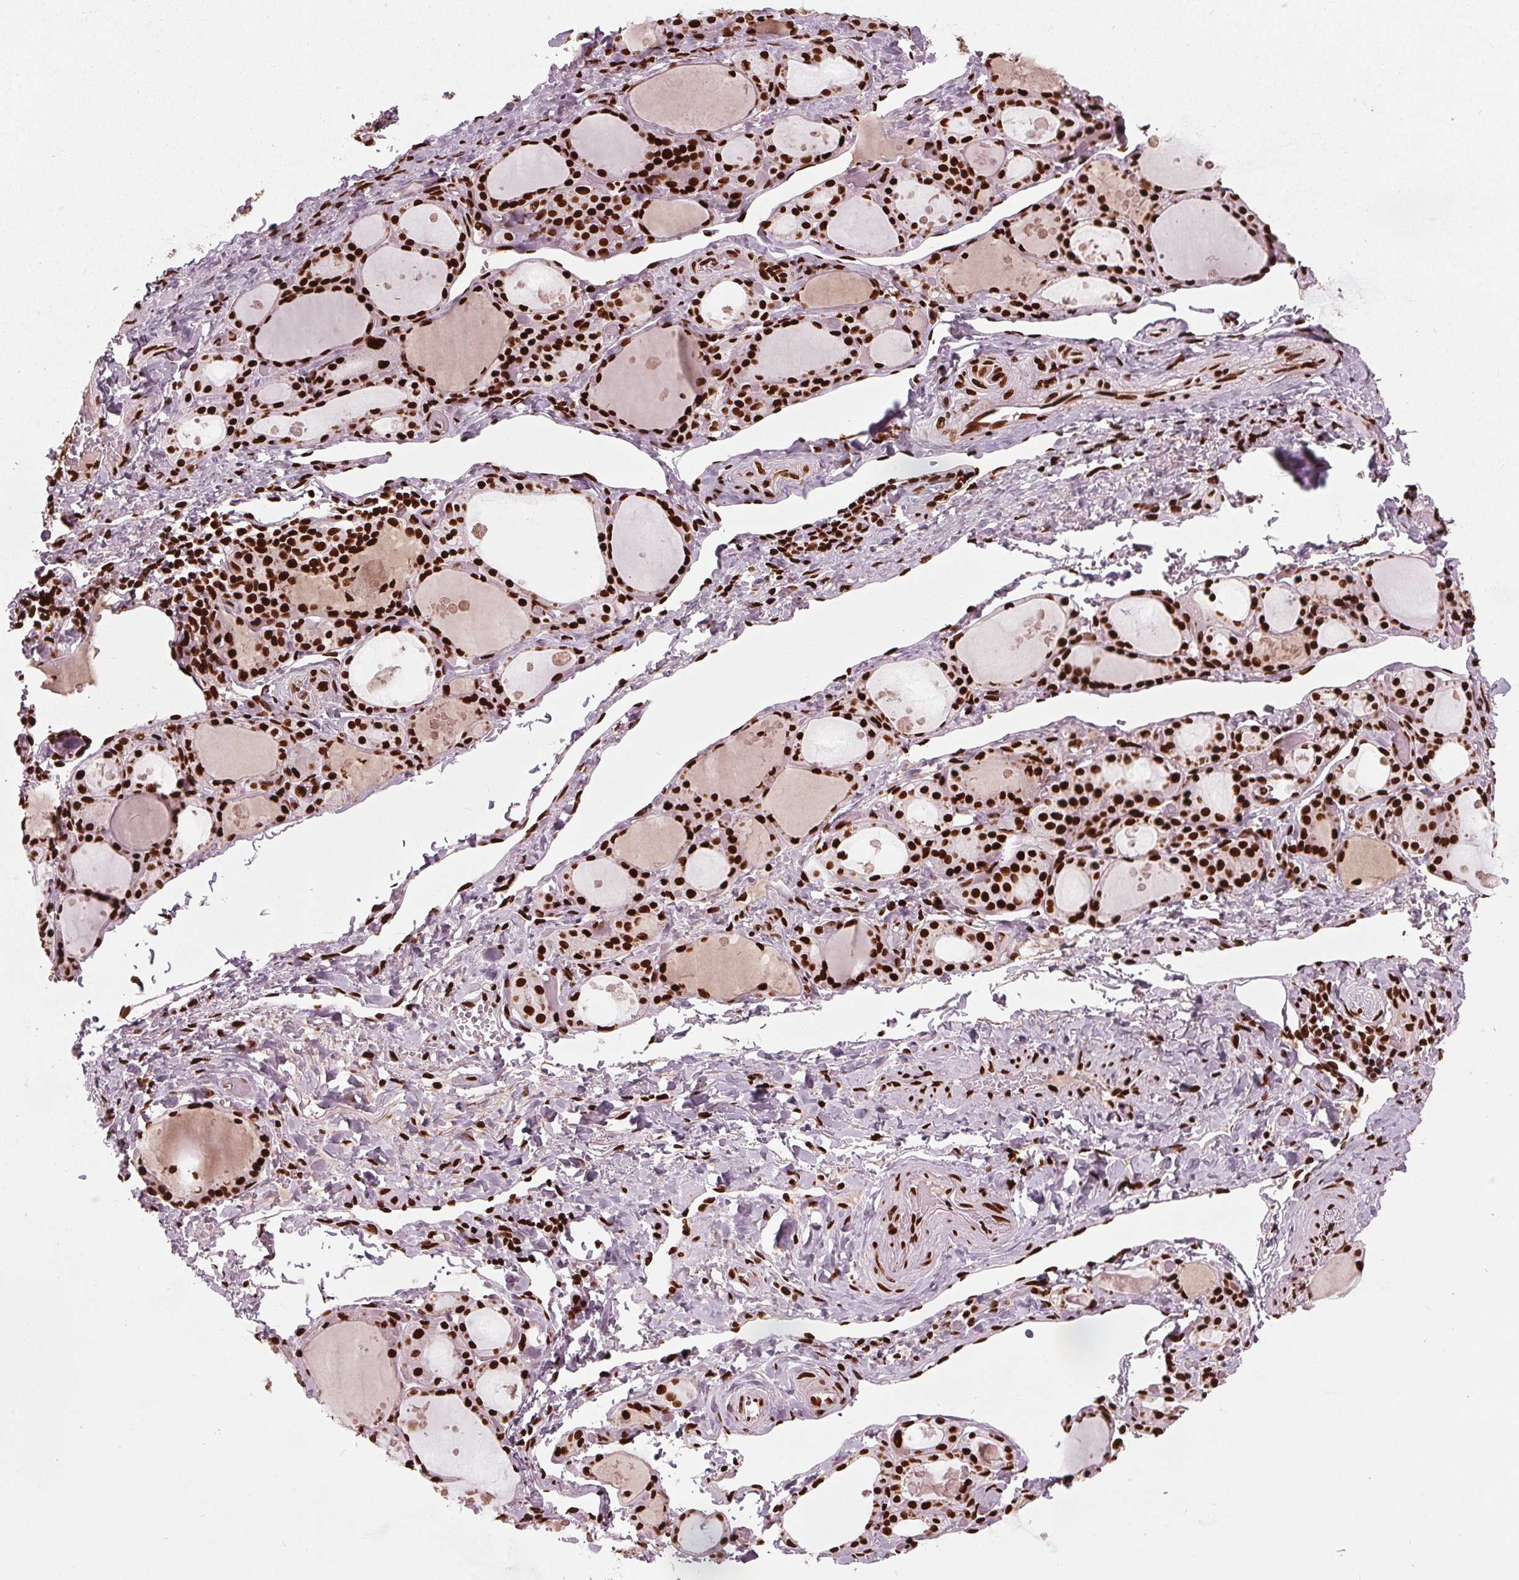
{"staining": {"intensity": "strong", "quantity": ">75%", "location": "nuclear"}, "tissue": "thyroid gland", "cell_type": "Glandular cells", "image_type": "normal", "snomed": [{"axis": "morphology", "description": "Normal tissue, NOS"}, {"axis": "topography", "description": "Thyroid gland"}], "caption": "Brown immunohistochemical staining in unremarkable human thyroid gland exhibits strong nuclear staining in approximately >75% of glandular cells.", "gene": "BRD4", "patient": {"sex": "male", "age": 68}}